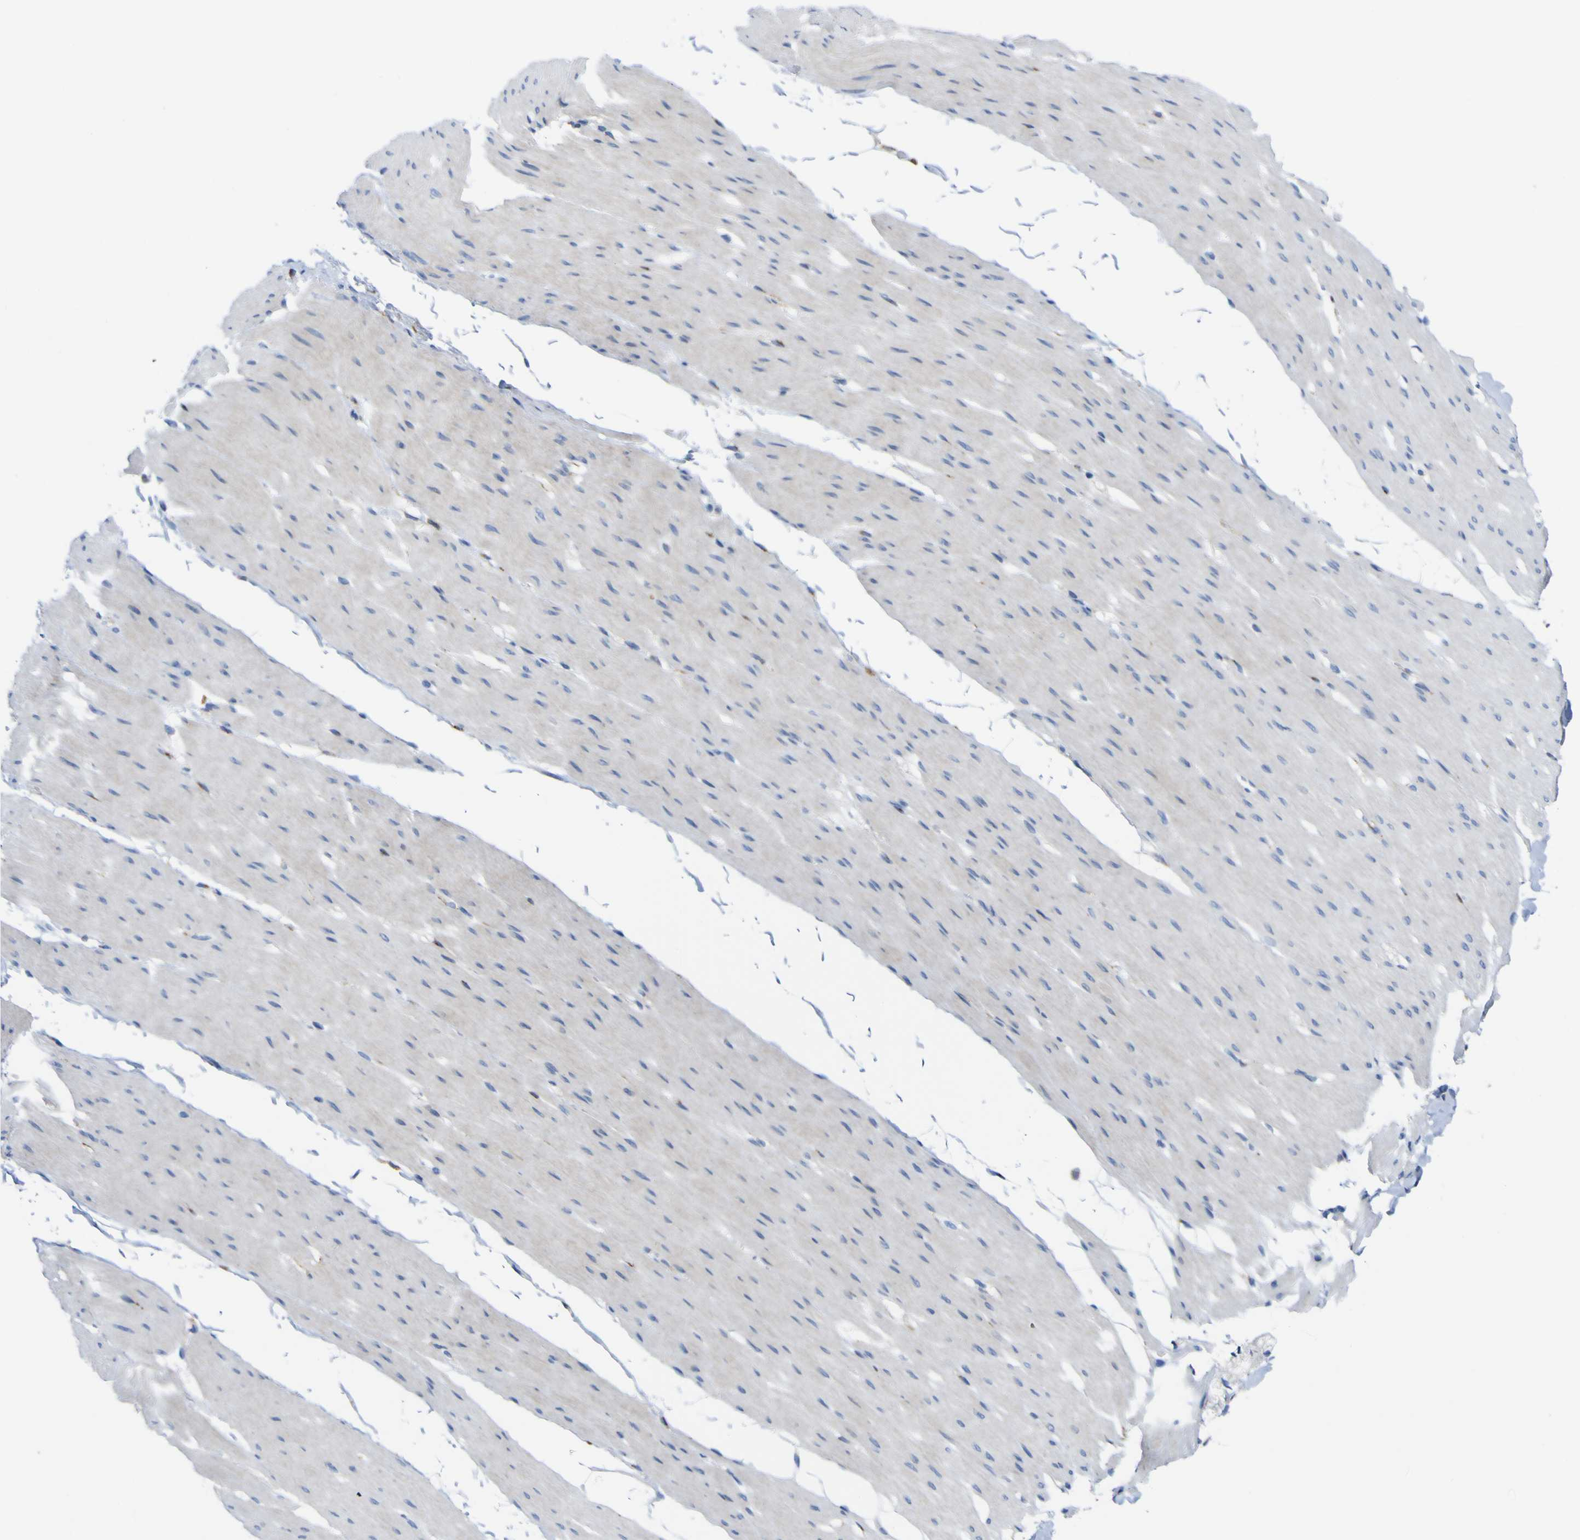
{"staining": {"intensity": "negative", "quantity": "none", "location": "none"}, "tissue": "smooth muscle", "cell_type": "Smooth muscle cells", "image_type": "normal", "snomed": [{"axis": "morphology", "description": "Normal tissue, NOS"}, {"axis": "topography", "description": "Smooth muscle"}, {"axis": "topography", "description": "Colon"}], "caption": "An IHC image of benign smooth muscle is shown. There is no staining in smooth muscle cells of smooth muscle. (Stains: DAB (3,3'-diaminobenzidine) IHC with hematoxylin counter stain, Microscopy: brightfield microscopy at high magnification).", "gene": "PTPRF", "patient": {"sex": "male", "age": 67}}